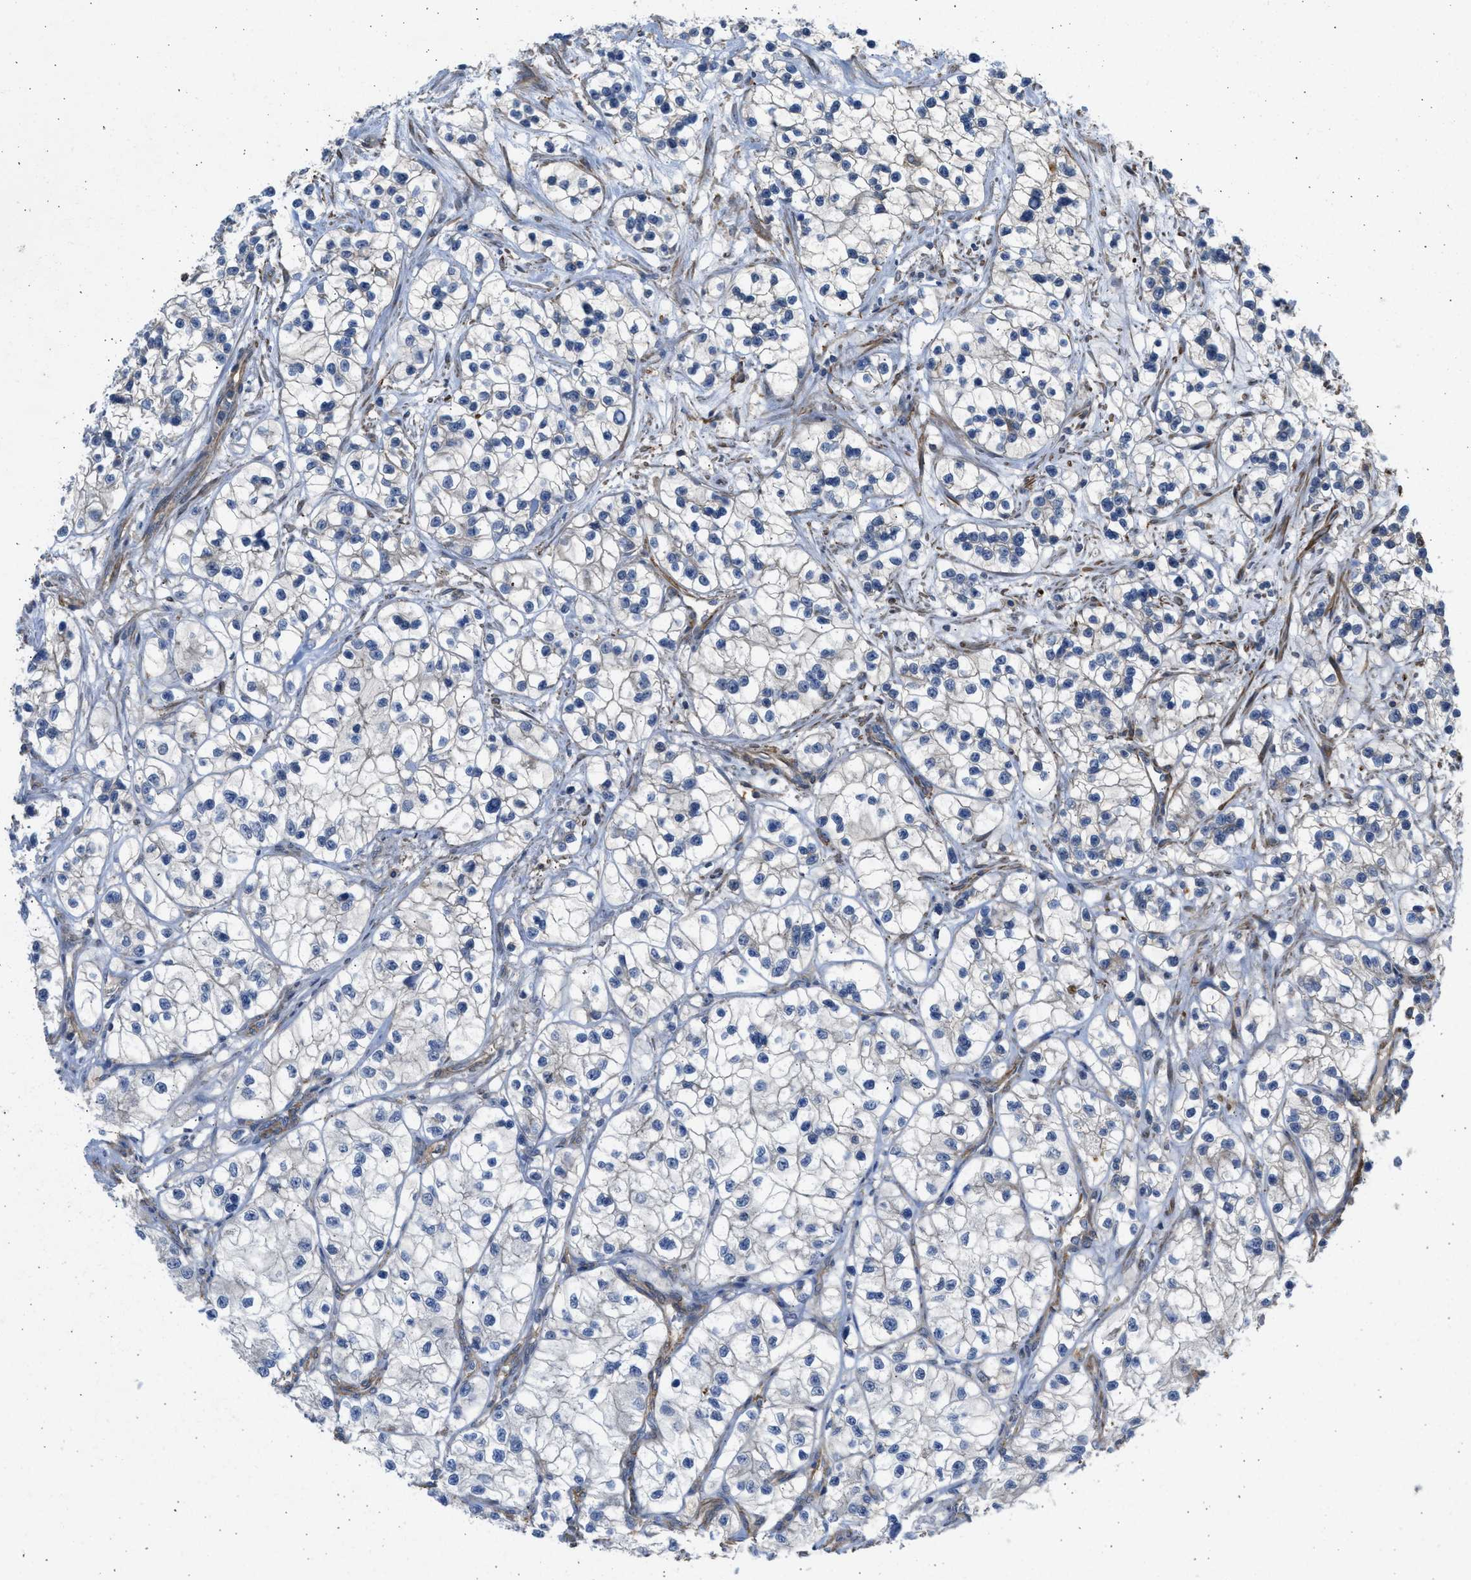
{"staining": {"intensity": "negative", "quantity": "none", "location": "none"}, "tissue": "renal cancer", "cell_type": "Tumor cells", "image_type": "cancer", "snomed": [{"axis": "morphology", "description": "Adenocarcinoma, NOS"}, {"axis": "topography", "description": "Kidney"}], "caption": "Histopathology image shows no significant protein positivity in tumor cells of adenocarcinoma (renal). The staining is performed using DAB (3,3'-diaminobenzidine) brown chromogen with nuclei counter-stained in using hematoxylin.", "gene": "PCNX3", "patient": {"sex": "female", "age": 57}}